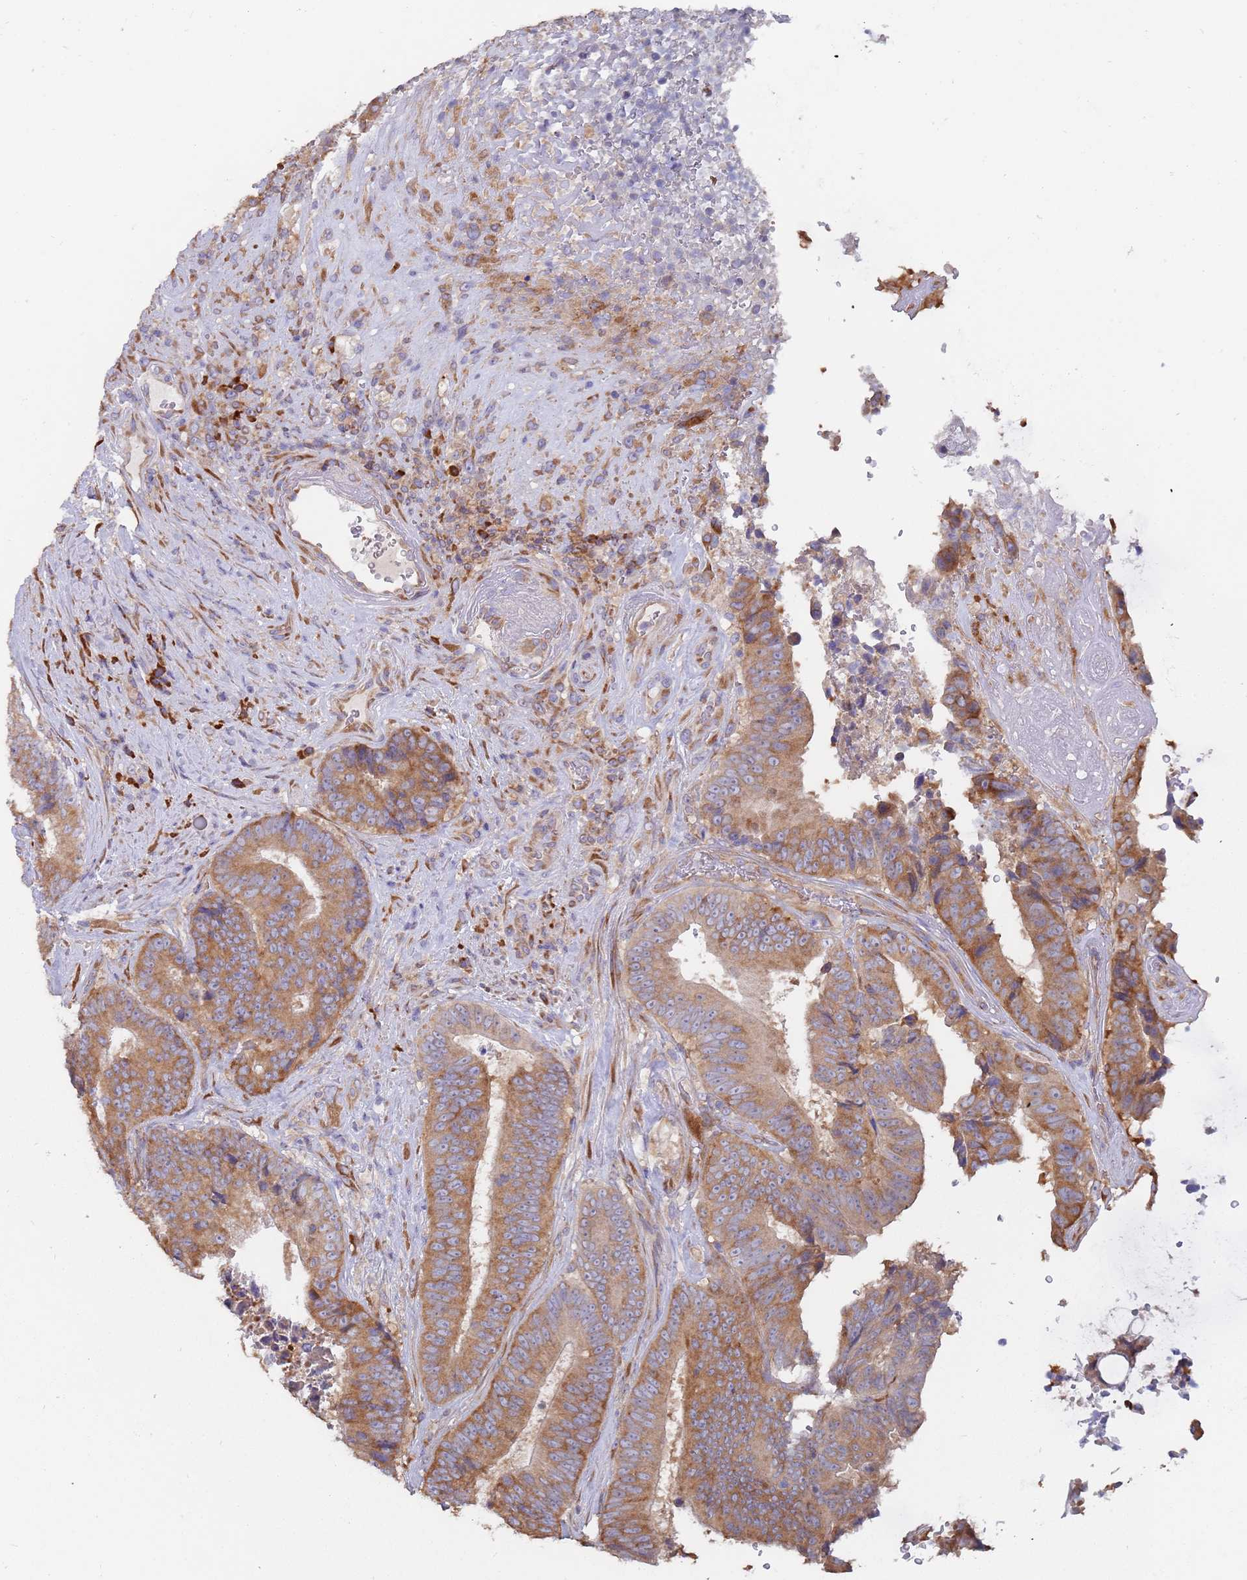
{"staining": {"intensity": "moderate", "quantity": ">75%", "location": "cytoplasmic/membranous"}, "tissue": "colorectal cancer", "cell_type": "Tumor cells", "image_type": "cancer", "snomed": [{"axis": "morphology", "description": "Adenocarcinoma, NOS"}, {"axis": "topography", "description": "Rectum"}], "caption": "Adenocarcinoma (colorectal) tissue exhibits moderate cytoplasmic/membranous staining in approximately >75% of tumor cells (DAB = brown stain, brightfield microscopy at high magnification).", "gene": "ZNF844", "patient": {"sex": "male", "age": 72}}